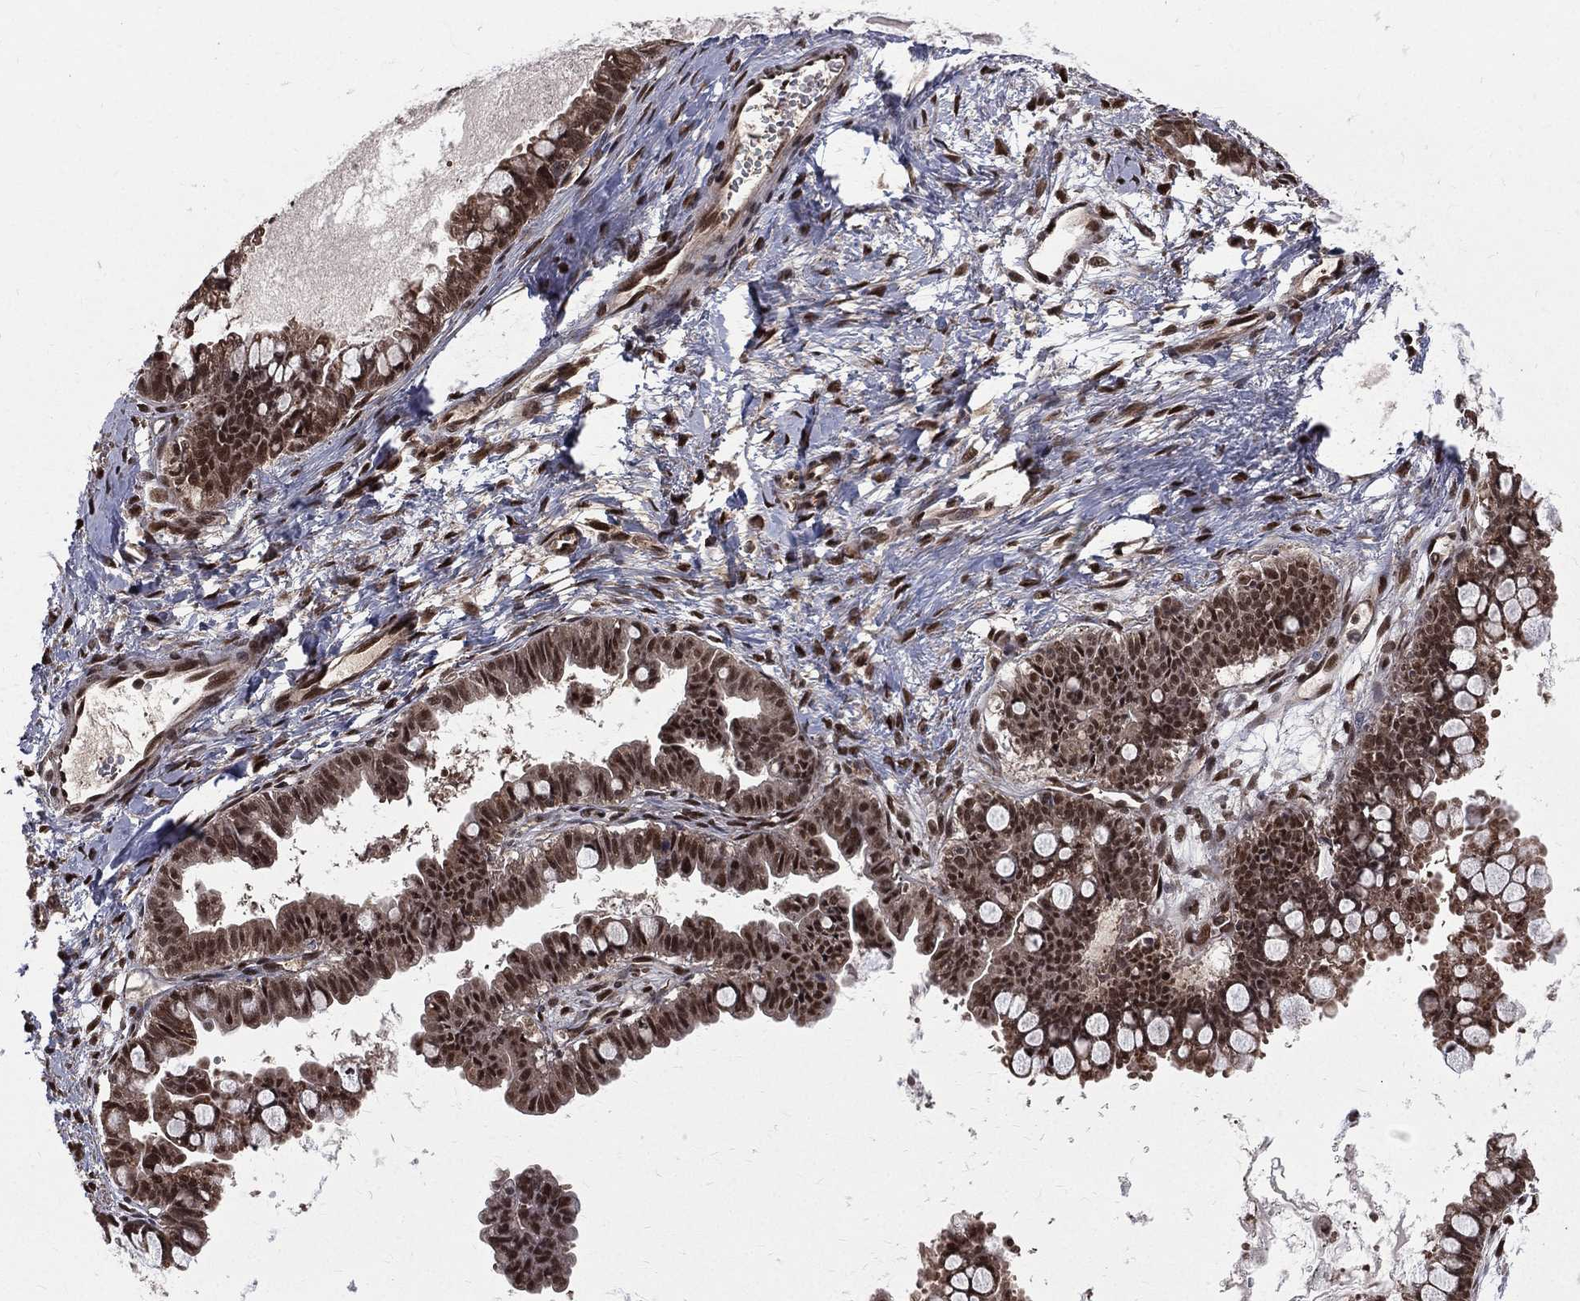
{"staining": {"intensity": "moderate", "quantity": ">75%", "location": "nuclear"}, "tissue": "ovarian cancer", "cell_type": "Tumor cells", "image_type": "cancer", "snomed": [{"axis": "morphology", "description": "Cystadenocarcinoma, mucinous, NOS"}, {"axis": "topography", "description": "Ovary"}], "caption": "Immunohistochemical staining of mucinous cystadenocarcinoma (ovarian) exhibits medium levels of moderate nuclear protein positivity in about >75% of tumor cells.", "gene": "COPS4", "patient": {"sex": "female", "age": 63}}